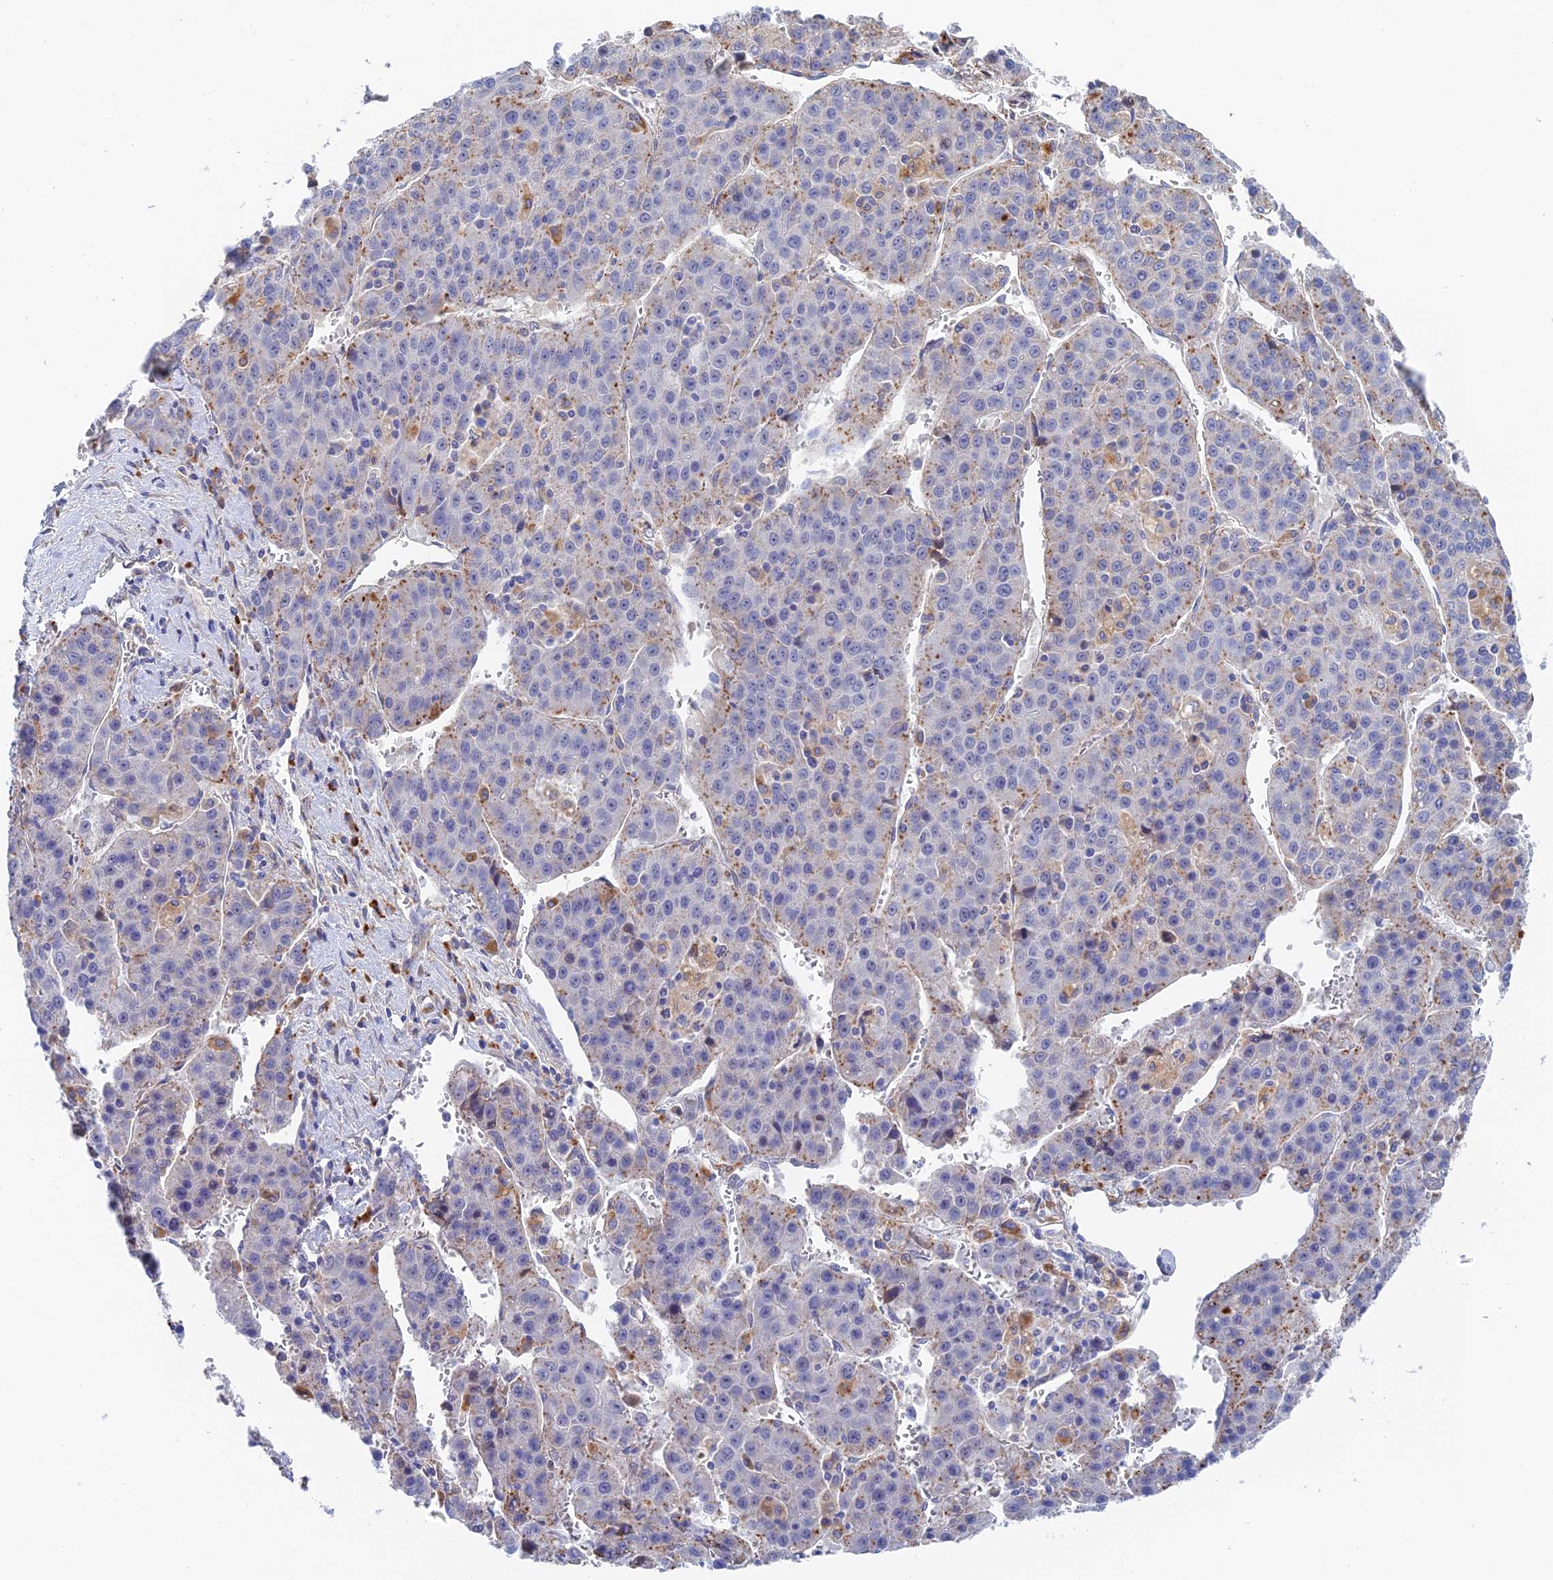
{"staining": {"intensity": "weak", "quantity": "<25%", "location": "cytoplasmic/membranous"}, "tissue": "liver cancer", "cell_type": "Tumor cells", "image_type": "cancer", "snomed": [{"axis": "morphology", "description": "Carcinoma, Hepatocellular, NOS"}, {"axis": "topography", "description": "Liver"}], "caption": "Micrograph shows no significant protein expression in tumor cells of hepatocellular carcinoma (liver).", "gene": "RPGRIP1L", "patient": {"sex": "female", "age": 53}}